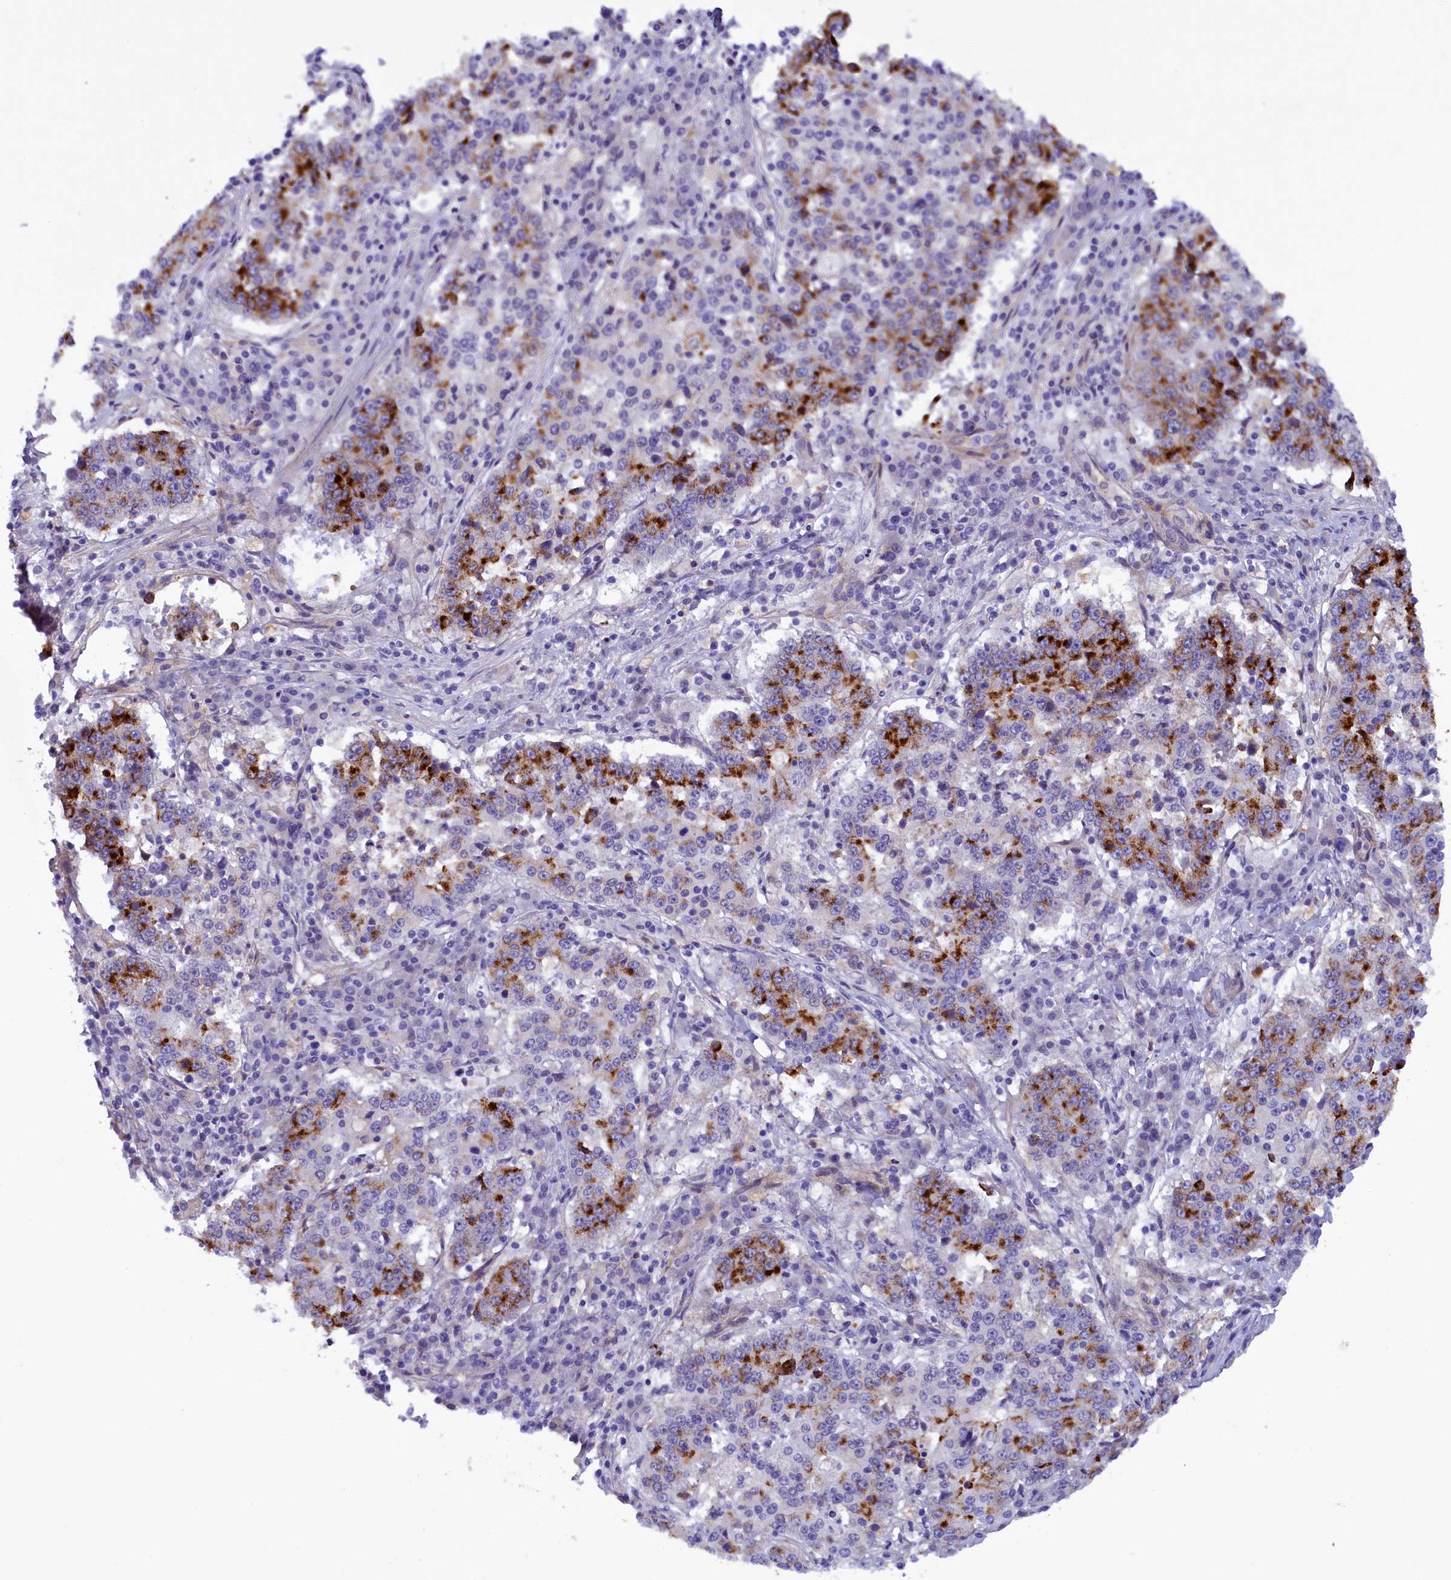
{"staining": {"intensity": "moderate", "quantity": "25%-75%", "location": "cytoplasmic/membranous"}, "tissue": "stomach cancer", "cell_type": "Tumor cells", "image_type": "cancer", "snomed": [{"axis": "morphology", "description": "Adenocarcinoma, NOS"}, {"axis": "topography", "description": "Stomach"}], "caption": "High-power microscopy captured an immunohistochemistry (IHC) image of stomach cancer, revealing moderate cytoplasmic/membranous staining in approximately 25%-75% of tumor cells.", "gene": "LOXL1", "patient": {"sex": "male", "age": 59}}